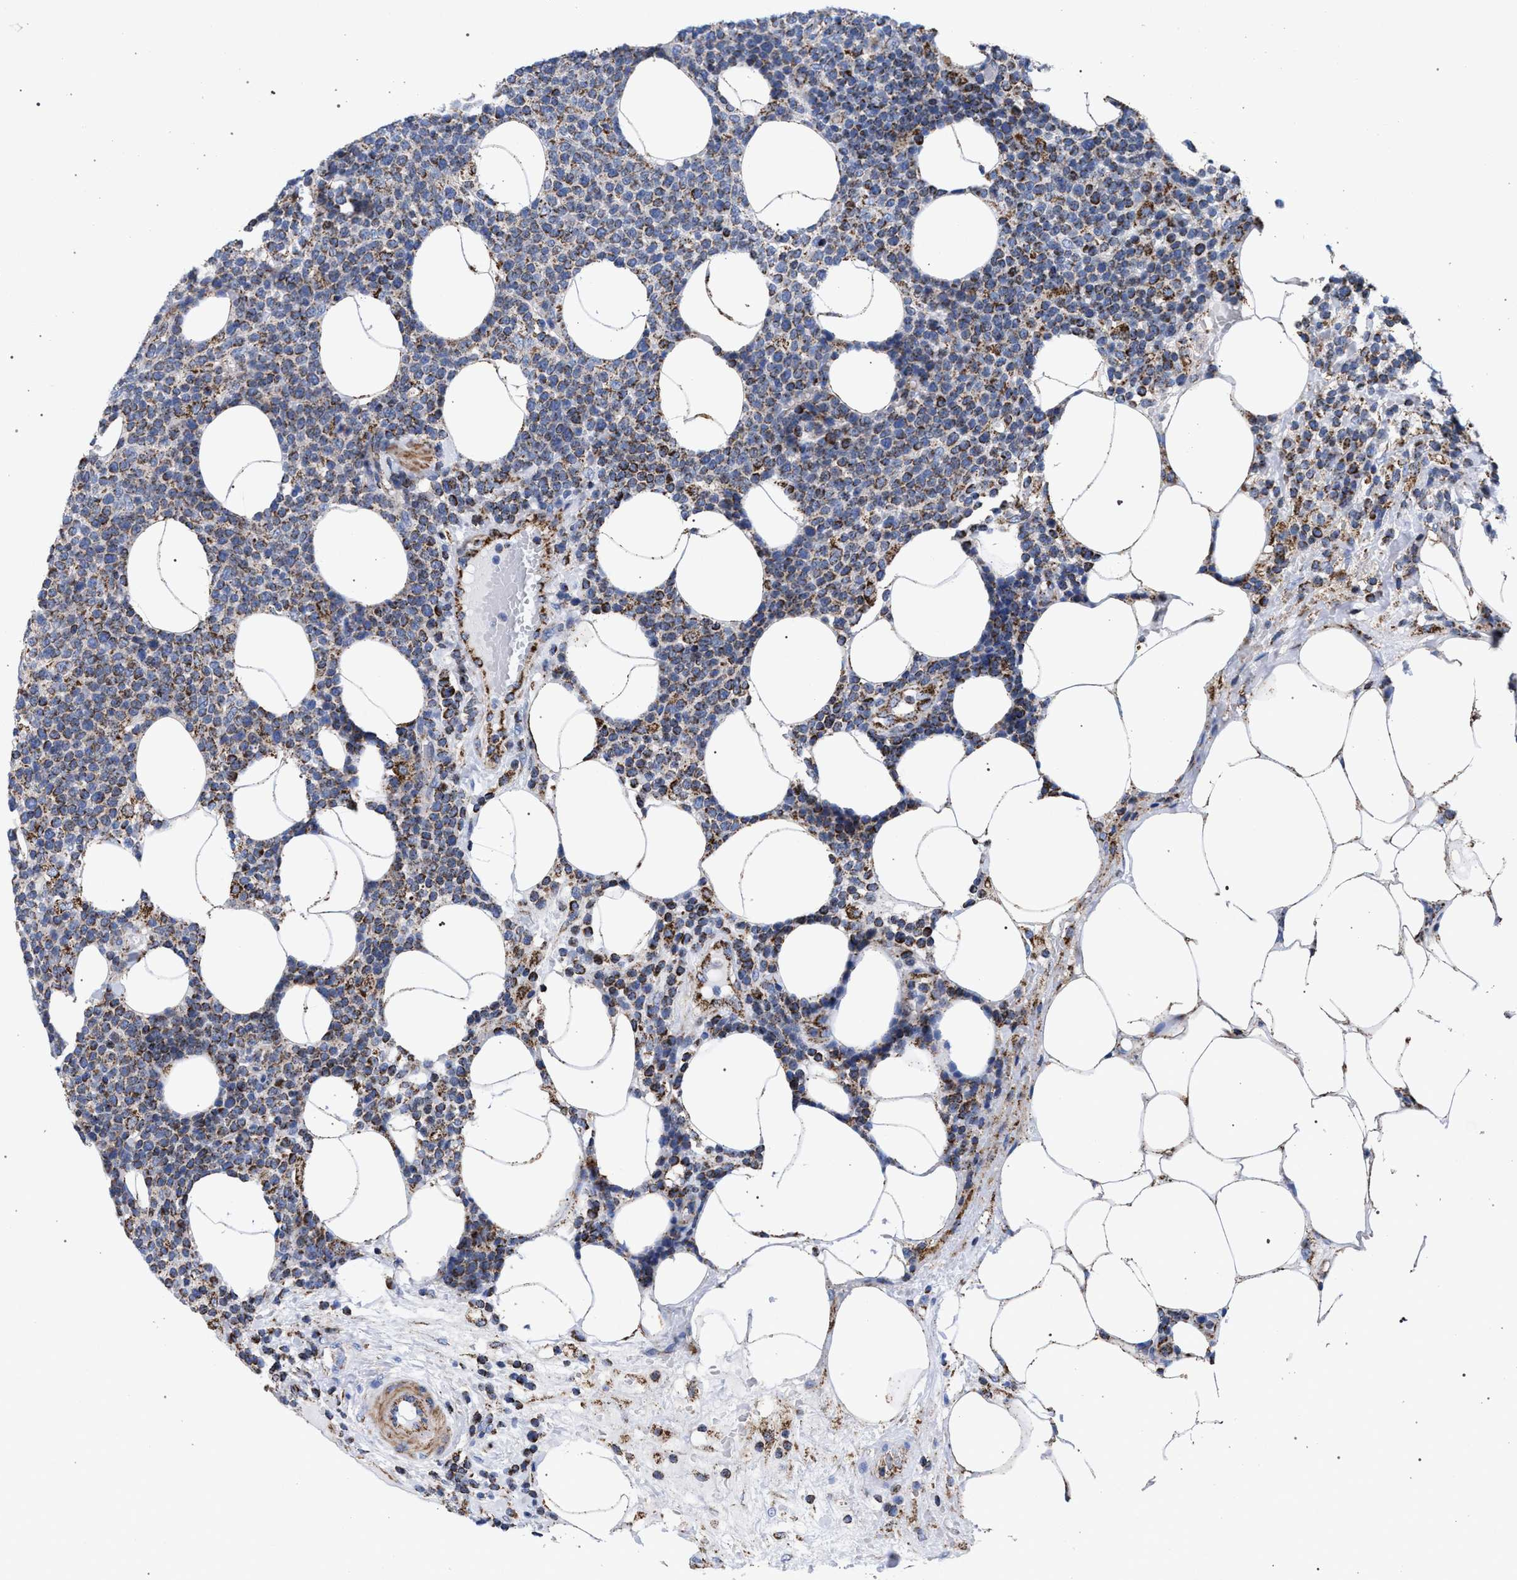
{"staining": {"intensity": "moderate", "quantity": "<25%", "location": "cytoplasmic/membranous"}, "tissue": "lymphoma", "cell_type": "Tumor cells", "image_type": "cancer", "snomed": [{"axis": "morphology", "description": "Malignant lymphoma, non-Hodgkin's type, High grade"}, {"axis": "topography", "description": "Lymph node"}], "caption": "Immunohistochemical staining of lymphoma displays low levels of moderate cytoplasmic/membranous protein staining in approximately <25% of tumor cells.", "gene": "ACADS", "patient": {"sex": "male", "age": 61}}